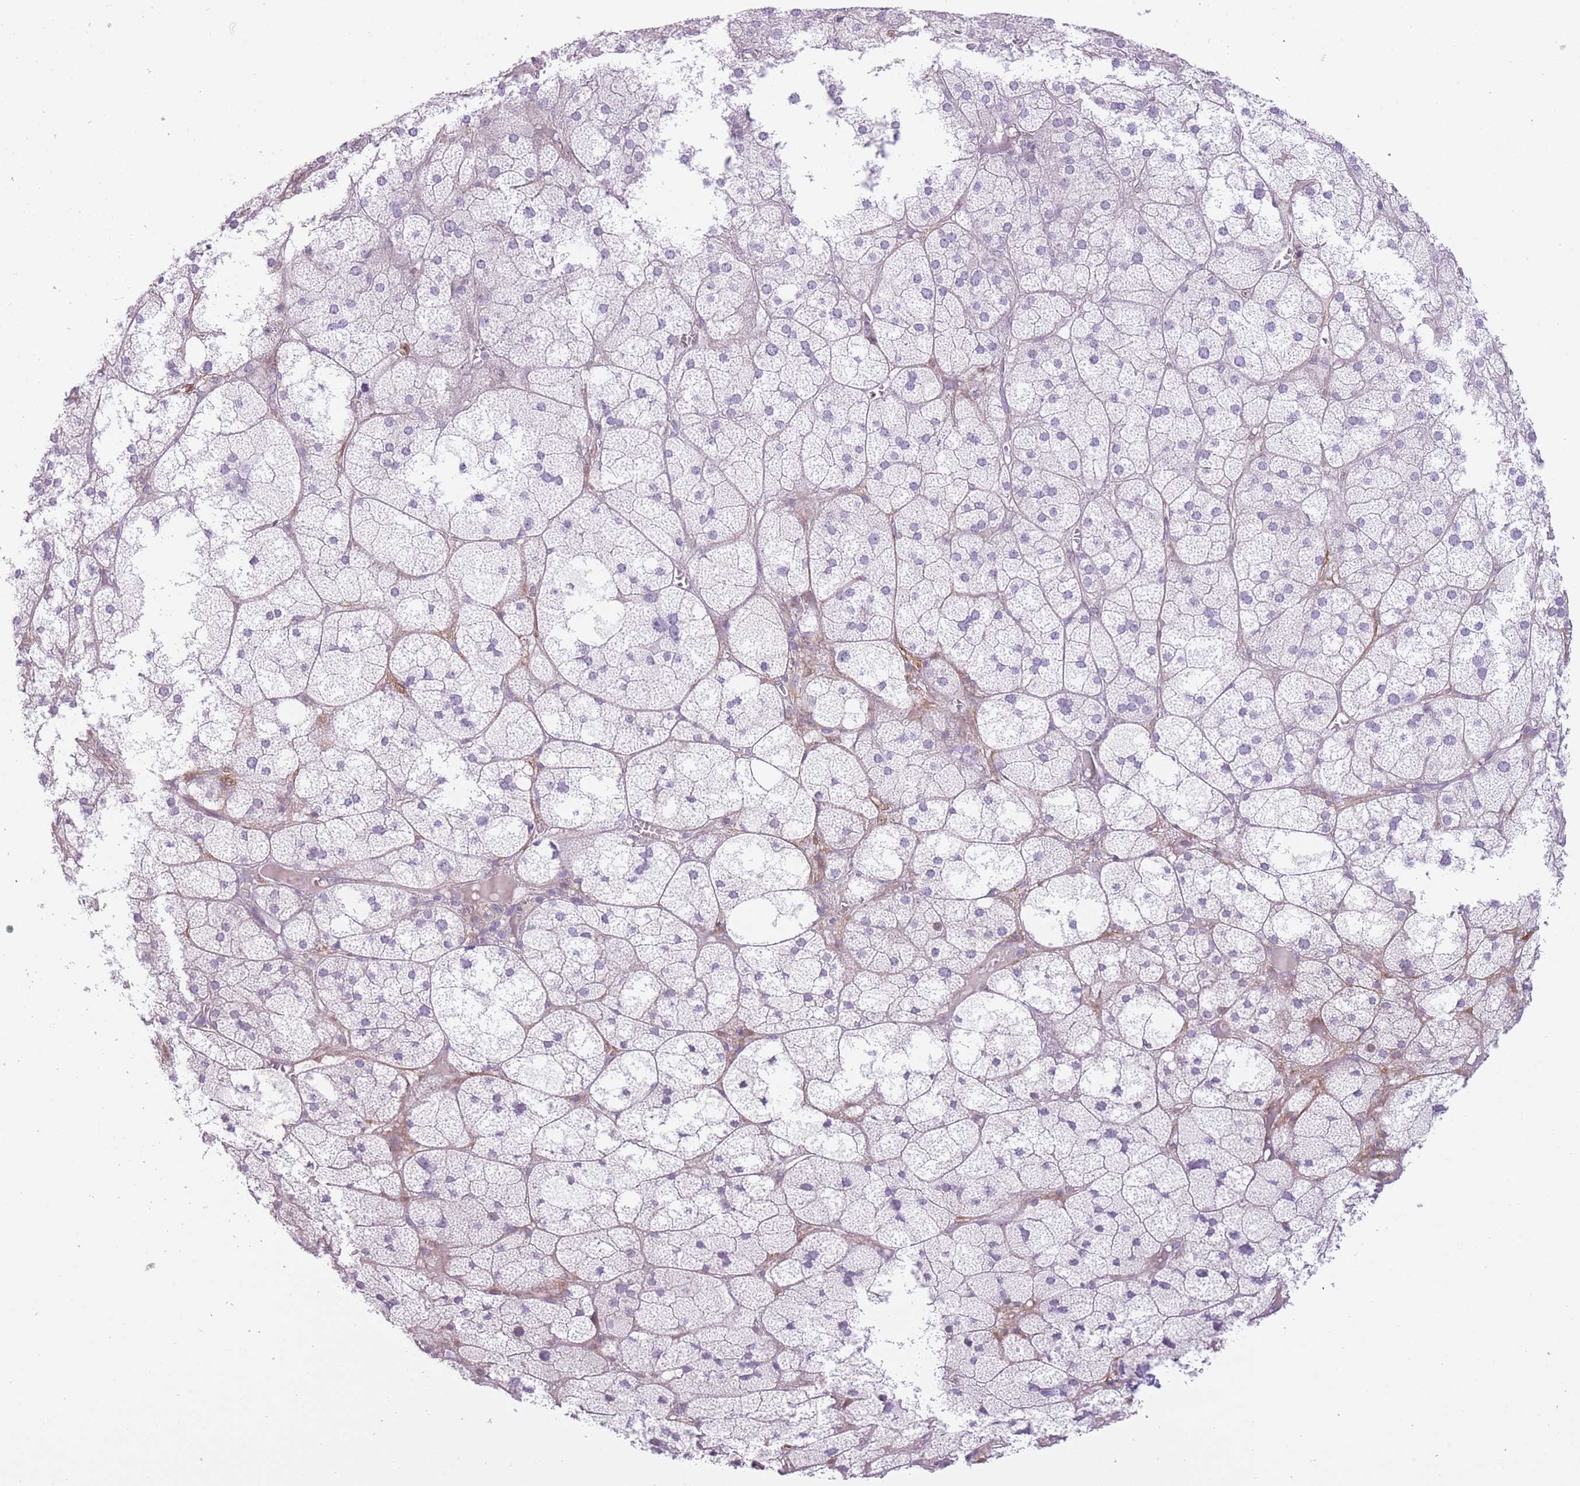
{"staining": {"intensity": "negative", "quantity": "none", "location": "none"}, "tissue": "adrenal gland", "cell_type": "Glandular cells", "image_type": "normal", "snomed": [{"axis": "morphology", "description": "Normal tissue, NOS"}, {"axis": "topography", "description": "Adrenal gland"}], "caption": "An image of adrenal gland stained for a protein demonstrates no brown staining in glandular cells.", "gene": "IMPG1", "patient": {"sex": "female", "age": 61}}